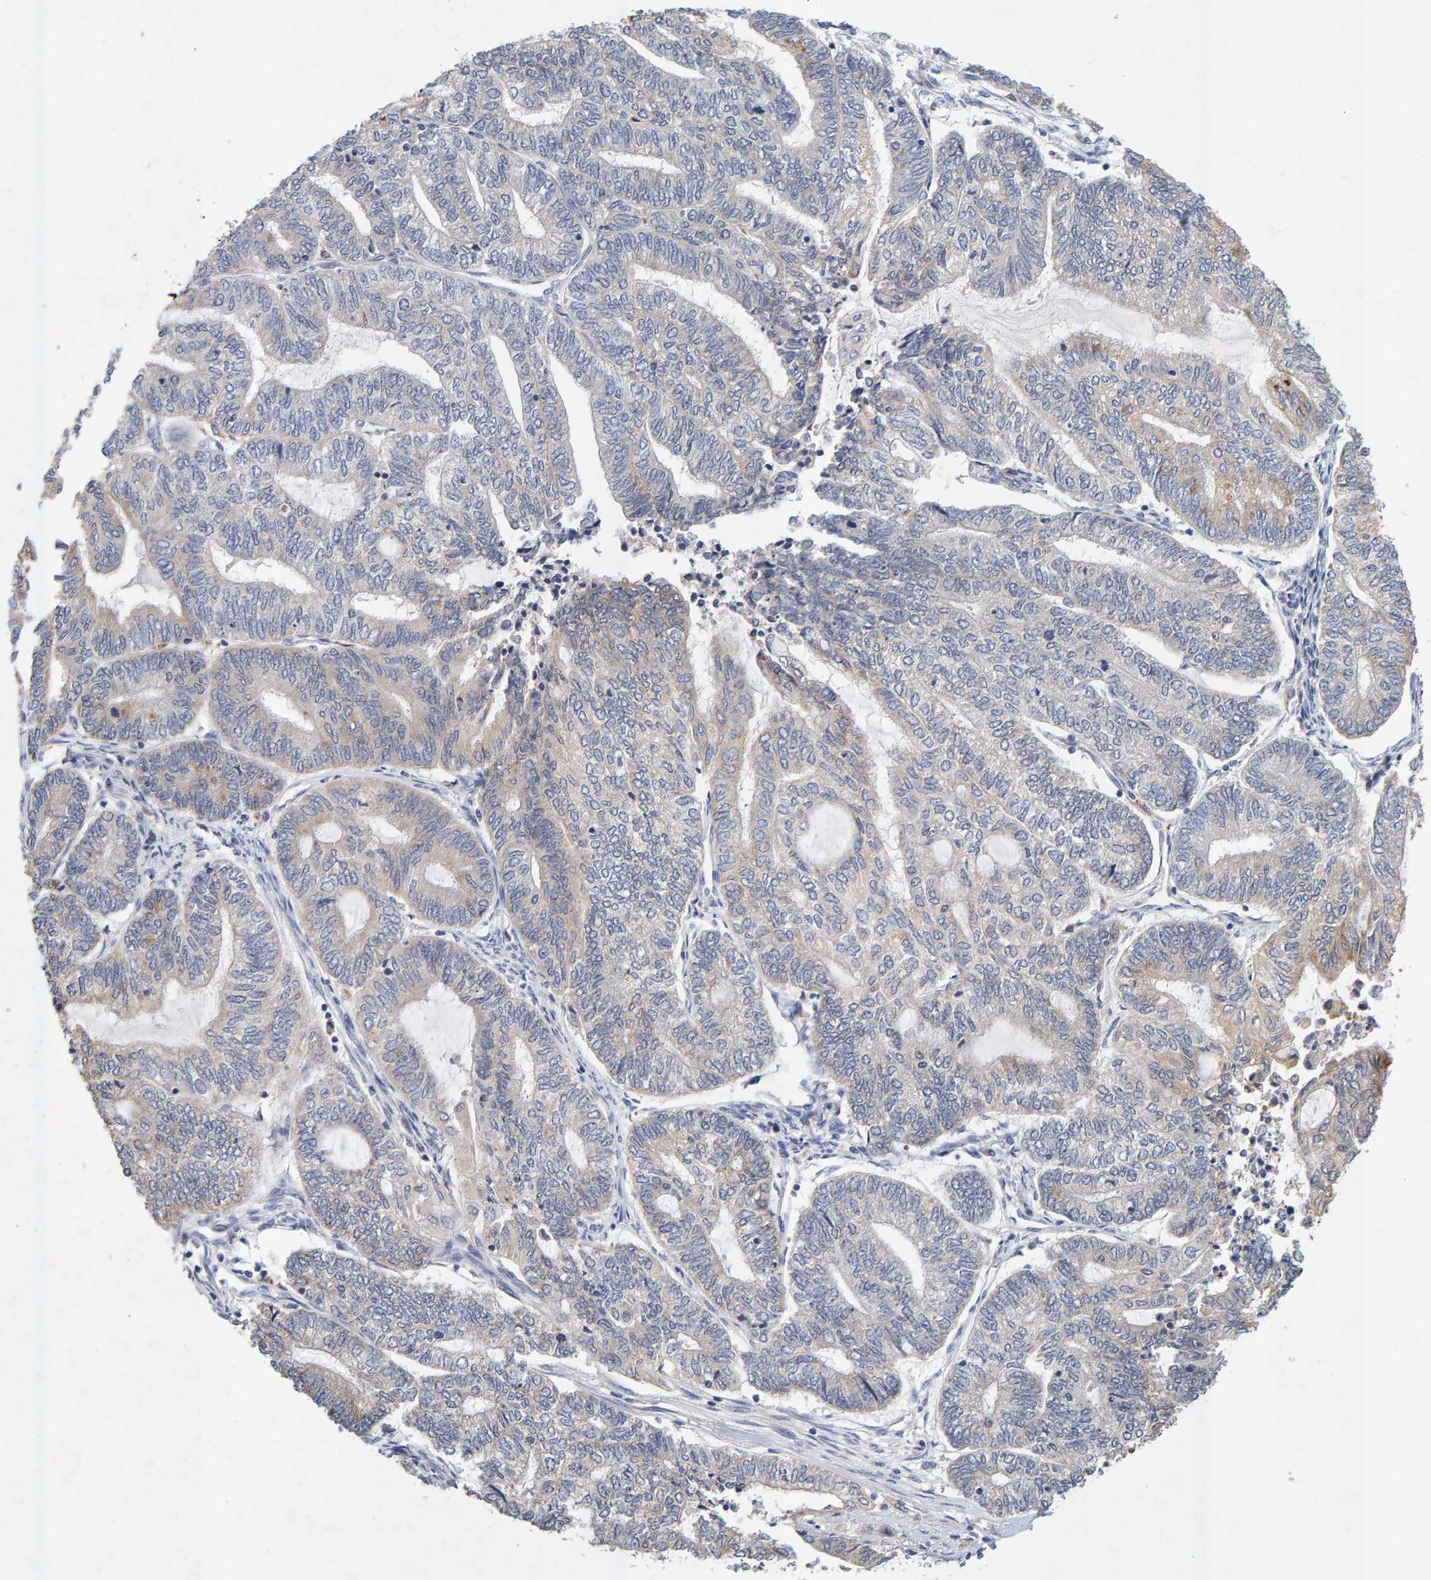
{"staining": {"intensity": "weak", "quantity": "<25%", "location": "cytoplasmic/membranous"}, "tissue": "endometrial cancer", "cell_type": "Tumor cells", "image_type": "cancer", "snomed": [{"axis": "morphology", "description": "Adenocarcinoma, NOS"}, {"axis": "topography", "description": "Uterus"}, {"axis": "topography", "description": "Endometrium"}], "caption": "Immunohistochemistry histopathology image of human endometrial cancer (adenocarcinoma) stained for a protein (brown), which displays no positivity in tumor cells. The staining was performed using DAB to visualize the protein expression in brown, while the nuclei were stained in blue with hematoxylin (Magnification: 20x).", "gene": "SGPL1", "patient": {"sex": "female", "age": 70}}